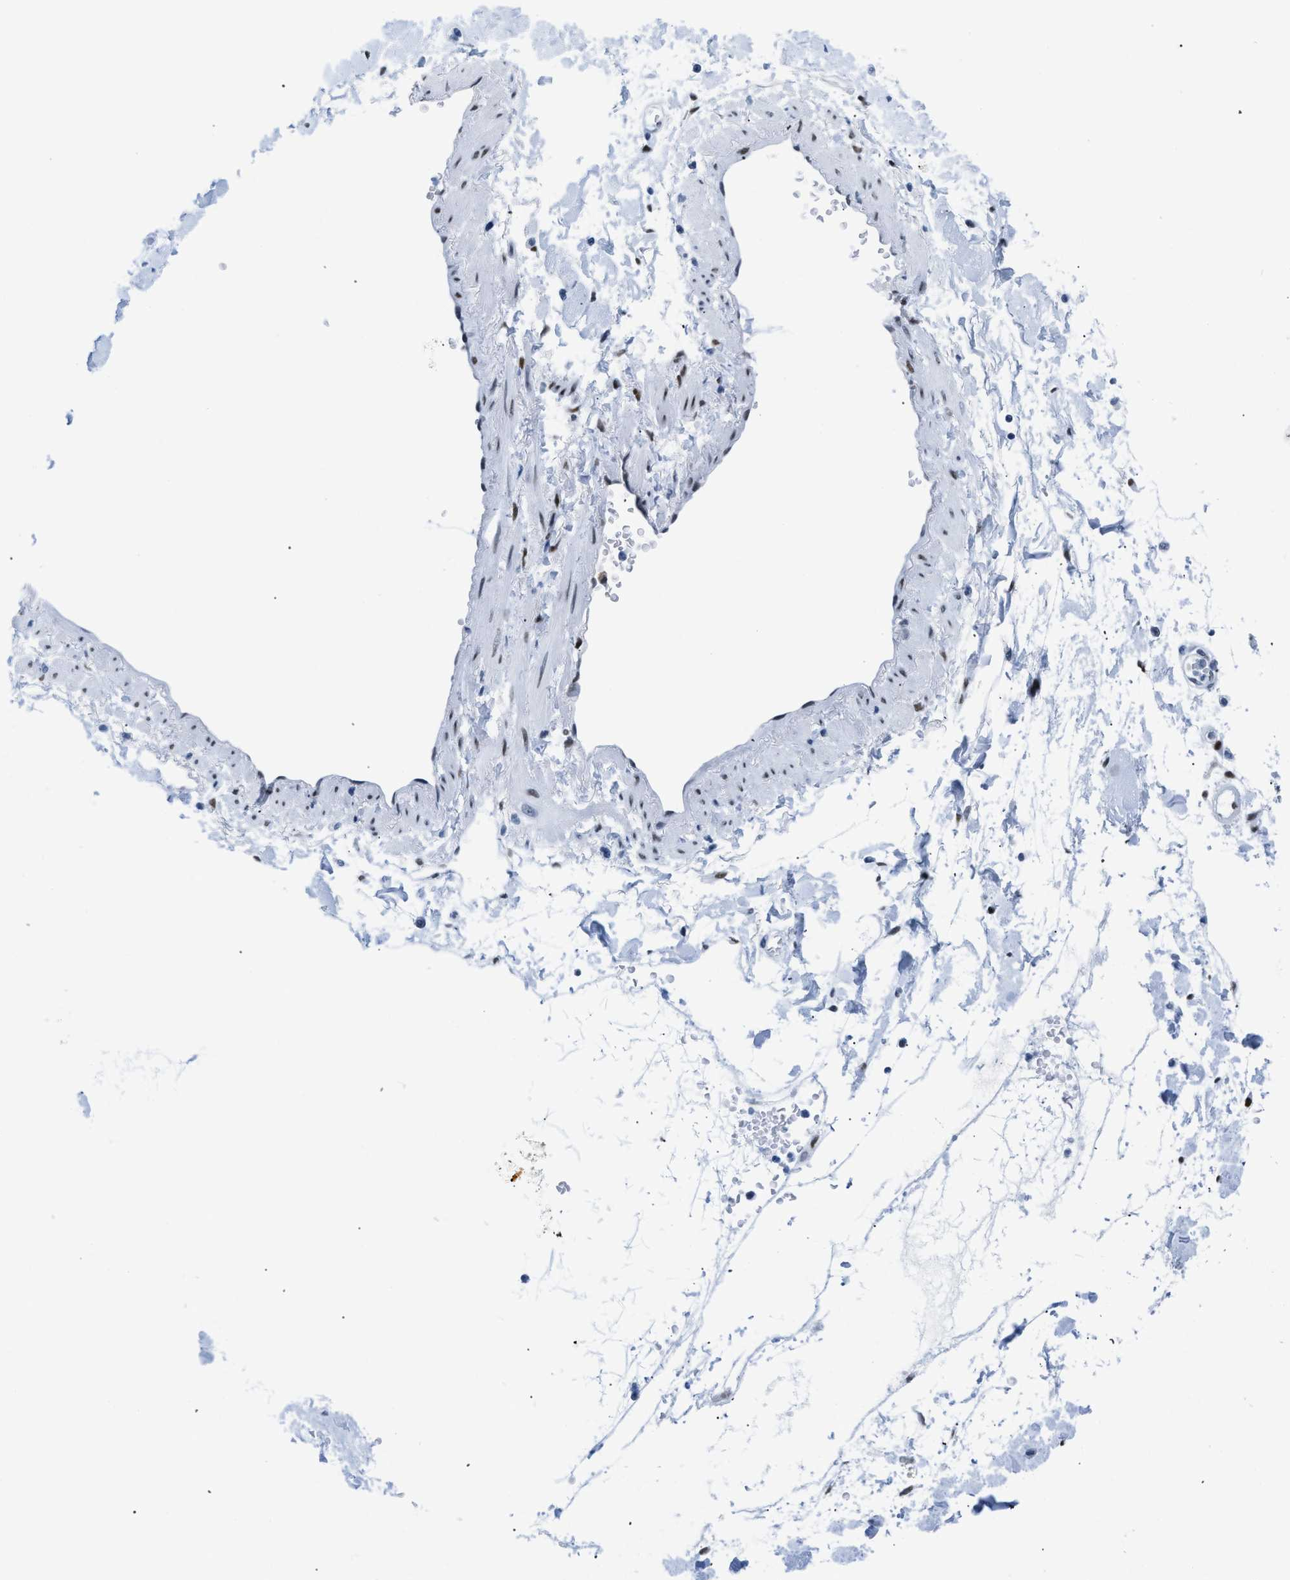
{"staining": {"intensity": "negative", "quantity": "none", "location": "none"}, "tissue": "adipose tissue", "cell_type": "Adipocytes", "image_type": "normal", "snomed": [{"axis": "morphology", "description": "Normal tissue, NOS"}, {"axis": "morphology", "description": "Adenocarcinoma, NOS"}, {"axis": "topography", "description": "Duodenum"}, {"axis": "topography", "description": "Peripheral nerve tissue"}], "caption": "High power microscopy image of an immunohistochemistry photomicrograph of benign adipose tissue, revealing no significant expression in adipocytes. Nuclei are stained in blue.", "gene": "CTBP1", "patient": {"sex": "female", "age": 60}}